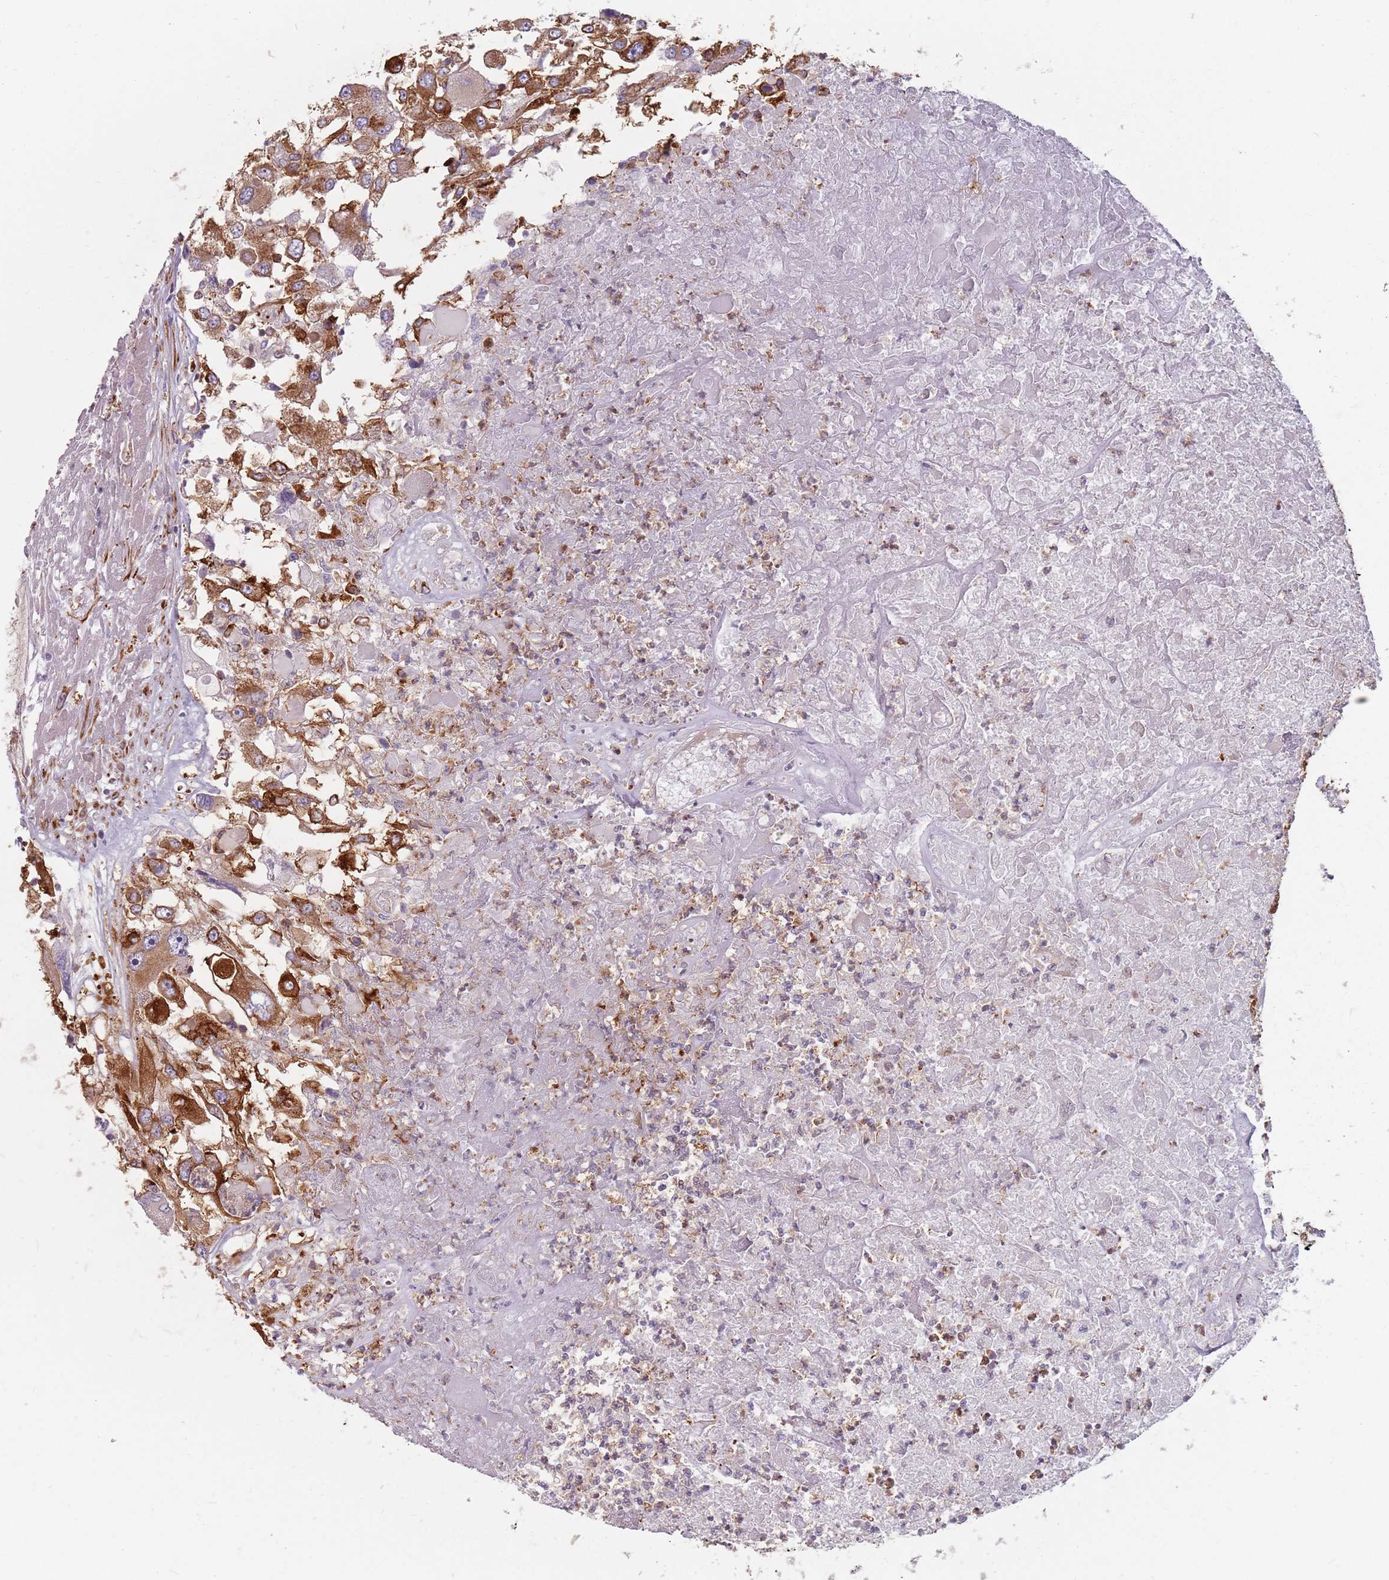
{"staining": {"intensity": "moderate", "quantity": ">75%", "location": "cytoplasmic/membranous"}, "tissue": "renal cancer", "cell_type": "Tumor cells", "image_type": "cancer", "snomed": [{"axis": "morphology", "description": "Adenocarcinoma, NOS"}, {"axis": "topography", "description": "Kidney"}], "caption": "Immunohistochemical staining of renal cancer (adenocarcinoma) exhibits medium levels of moderate cytoplasmic/membranous staining in about >75% of tumor cells.", "gene": "TPD52L2", "patient": {"sex": "female", "age": 52}}